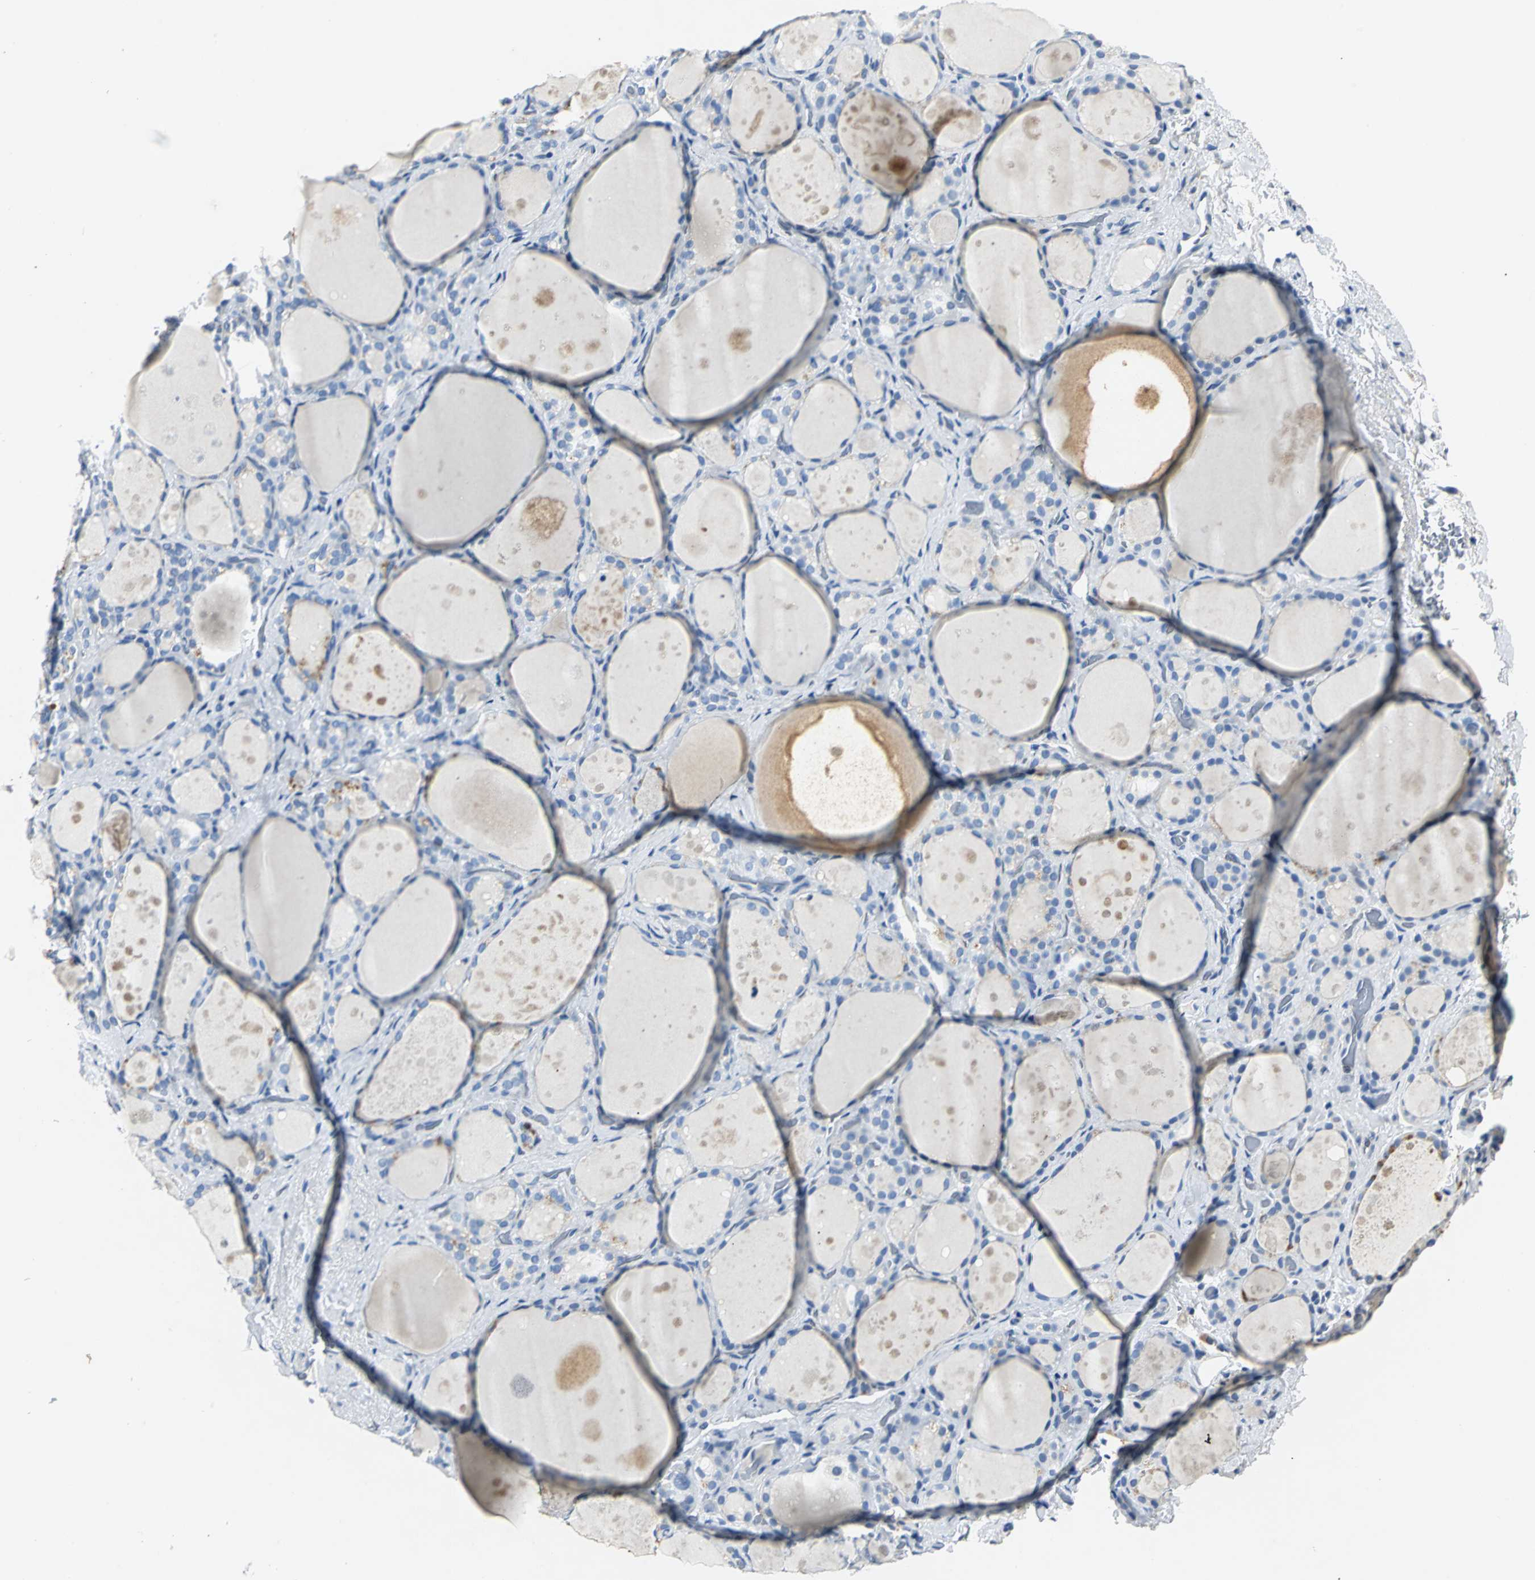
{"staining": {"intensity": "weak", "quantity": "<25%", "location": "cytoplasmic/membranous"}, "tissue": "thyroid gland", "cell_type": "Glandular cells", "image_type": "normal", "snomed": [{"axis": "morphology", "description": "Normal tissue, NOS"}, {"axis": "topography", "description": "Thyroid gland"}], "caption": "A high-resolution photomicrograph shows IHC staining of benign thyroid gland, which shows no significant staining in glandular cells. (DAB (3,3'-diaminobenzidine) immunohistochemistry (IHC) with hematoxylin counter stain).", "gene": "RIPOR1", "patient": {"sex": "female", "age": 75}}